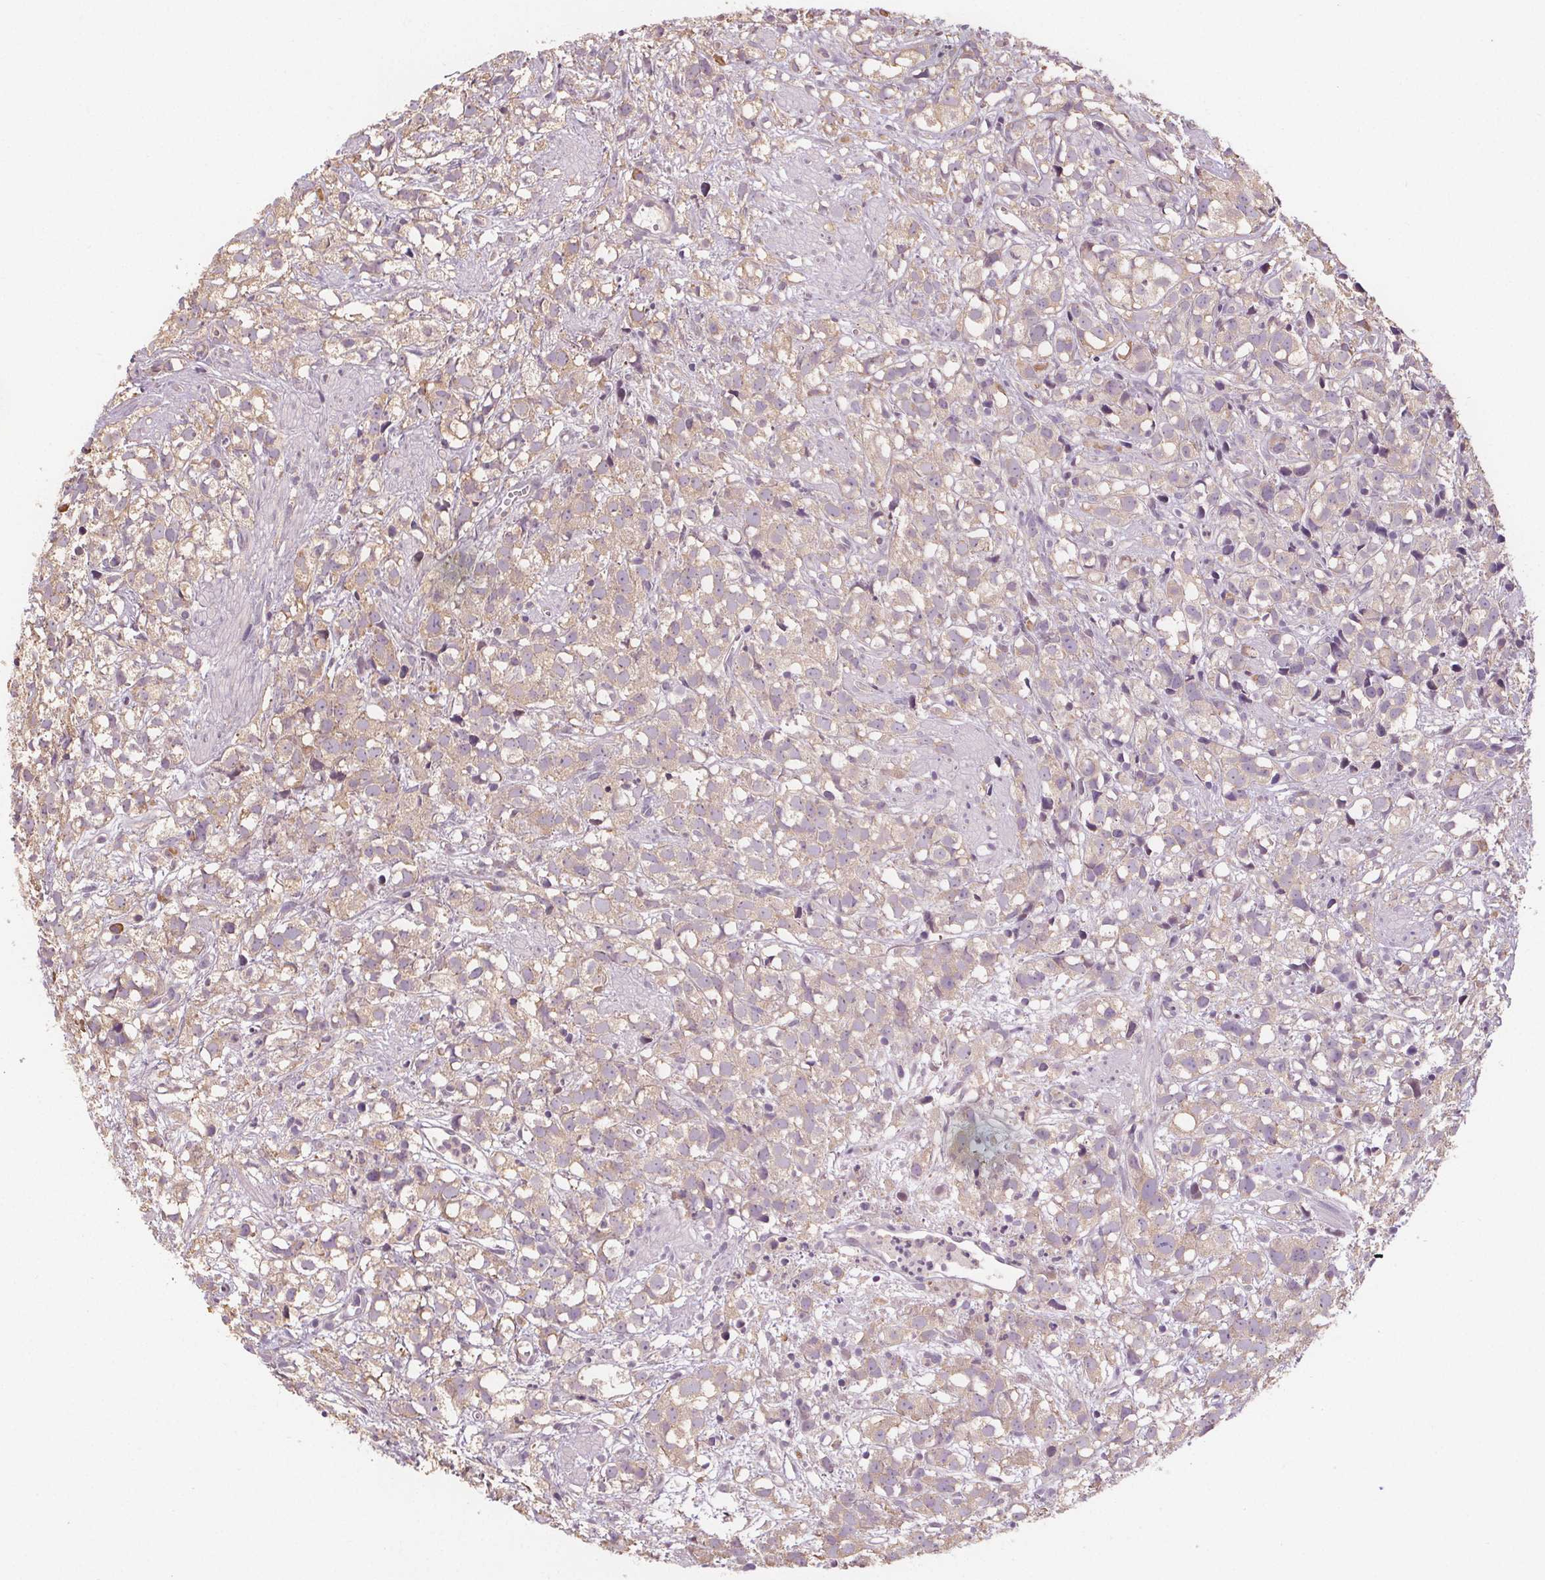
{"staining": {"intensity": "weak", "quantity": "<25%", "location": "cytoplasmic/membranous"}, "tissue": "prostate cancer", "cell_type": "Tumor cells", "image_type": "cancer", "snomed": [{"axis": "morphology", "description": "Adenocarcinoma, High grade"}, {"axis": "topography", "description": "Prostate"}], "caption": "DAB immunohistochemical staining of human prostate cancer shows no significant expression in tumor cells.", "gene": "TMEM80", "patient": {"sex": "male", "age": 68}}